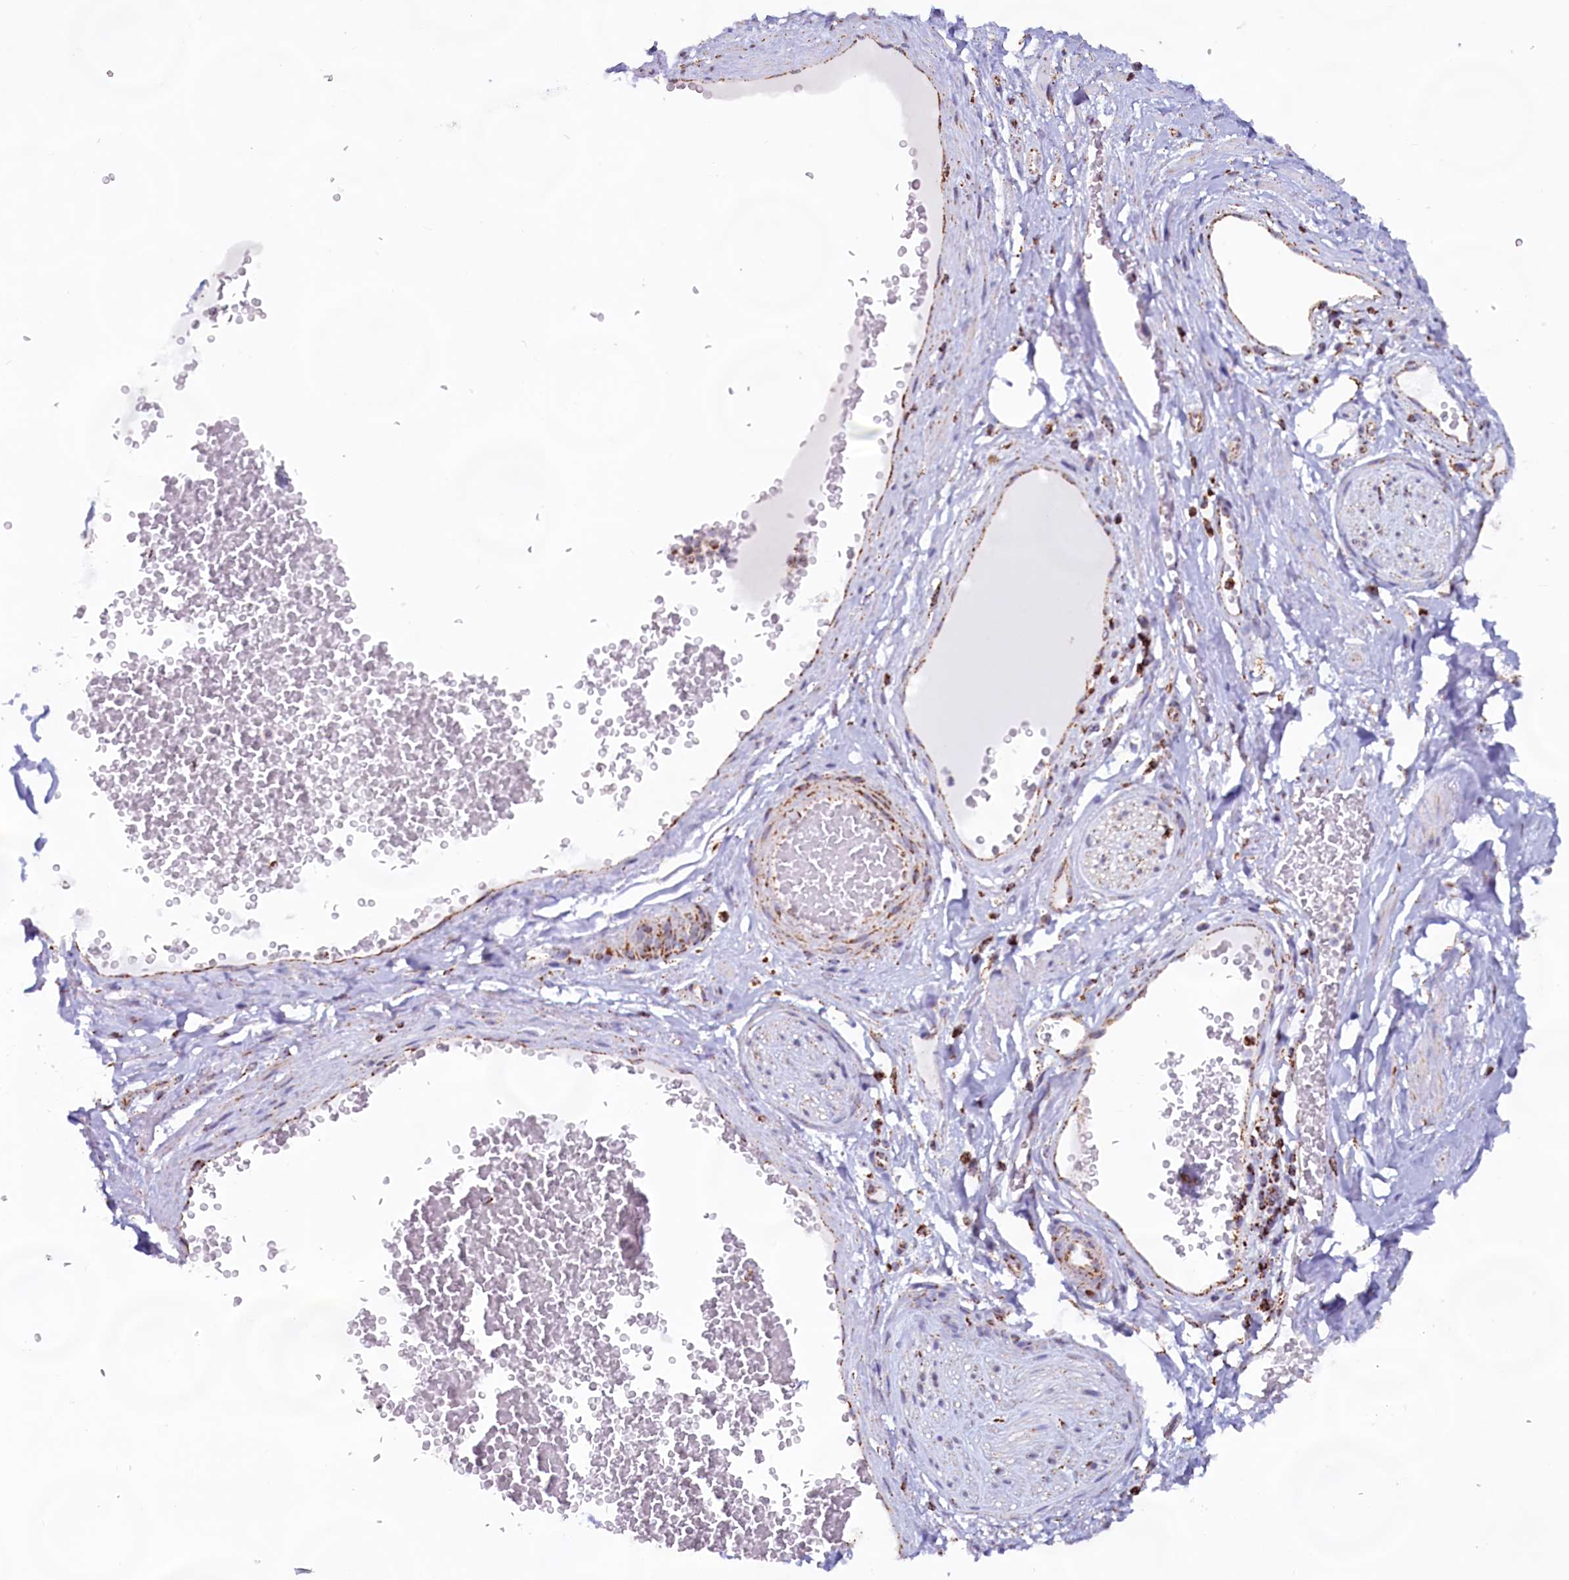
{"staining": {"intensity": "moderate", "quantity": "25%-75%", "location": "cytoplasmic/membranous"}, "tissue": "adipose tissue", "cell_type": "Adipocytes", "image_type": "normal", "snomed": [{"axis": "morphology", "description": "Normal tissue, NOS"}, {"axis": "morphology", "description": "Adenocarcinoma, NOS"}, {"axis": "topography", "description": "Rectum"}, {"axis": "topography", "description": "Vagina"}, {"axis": "topography", "description": "Peripheral nerve tissue"}], "caption": "DAB immunohistochemical staining of unremarkable human adipose tissue demonstrates moderate cytoplasmic/membranous protein expression in about 25%-75% of adipocytes. The staining is performed using DAB (3,3'-diaminobenzidine) brown chromogen to label protein expression. The nuclei are counter-stained blue using hematoxylin.", "gene": "C1D", "patient": {"sex": "female", "age": 71}}